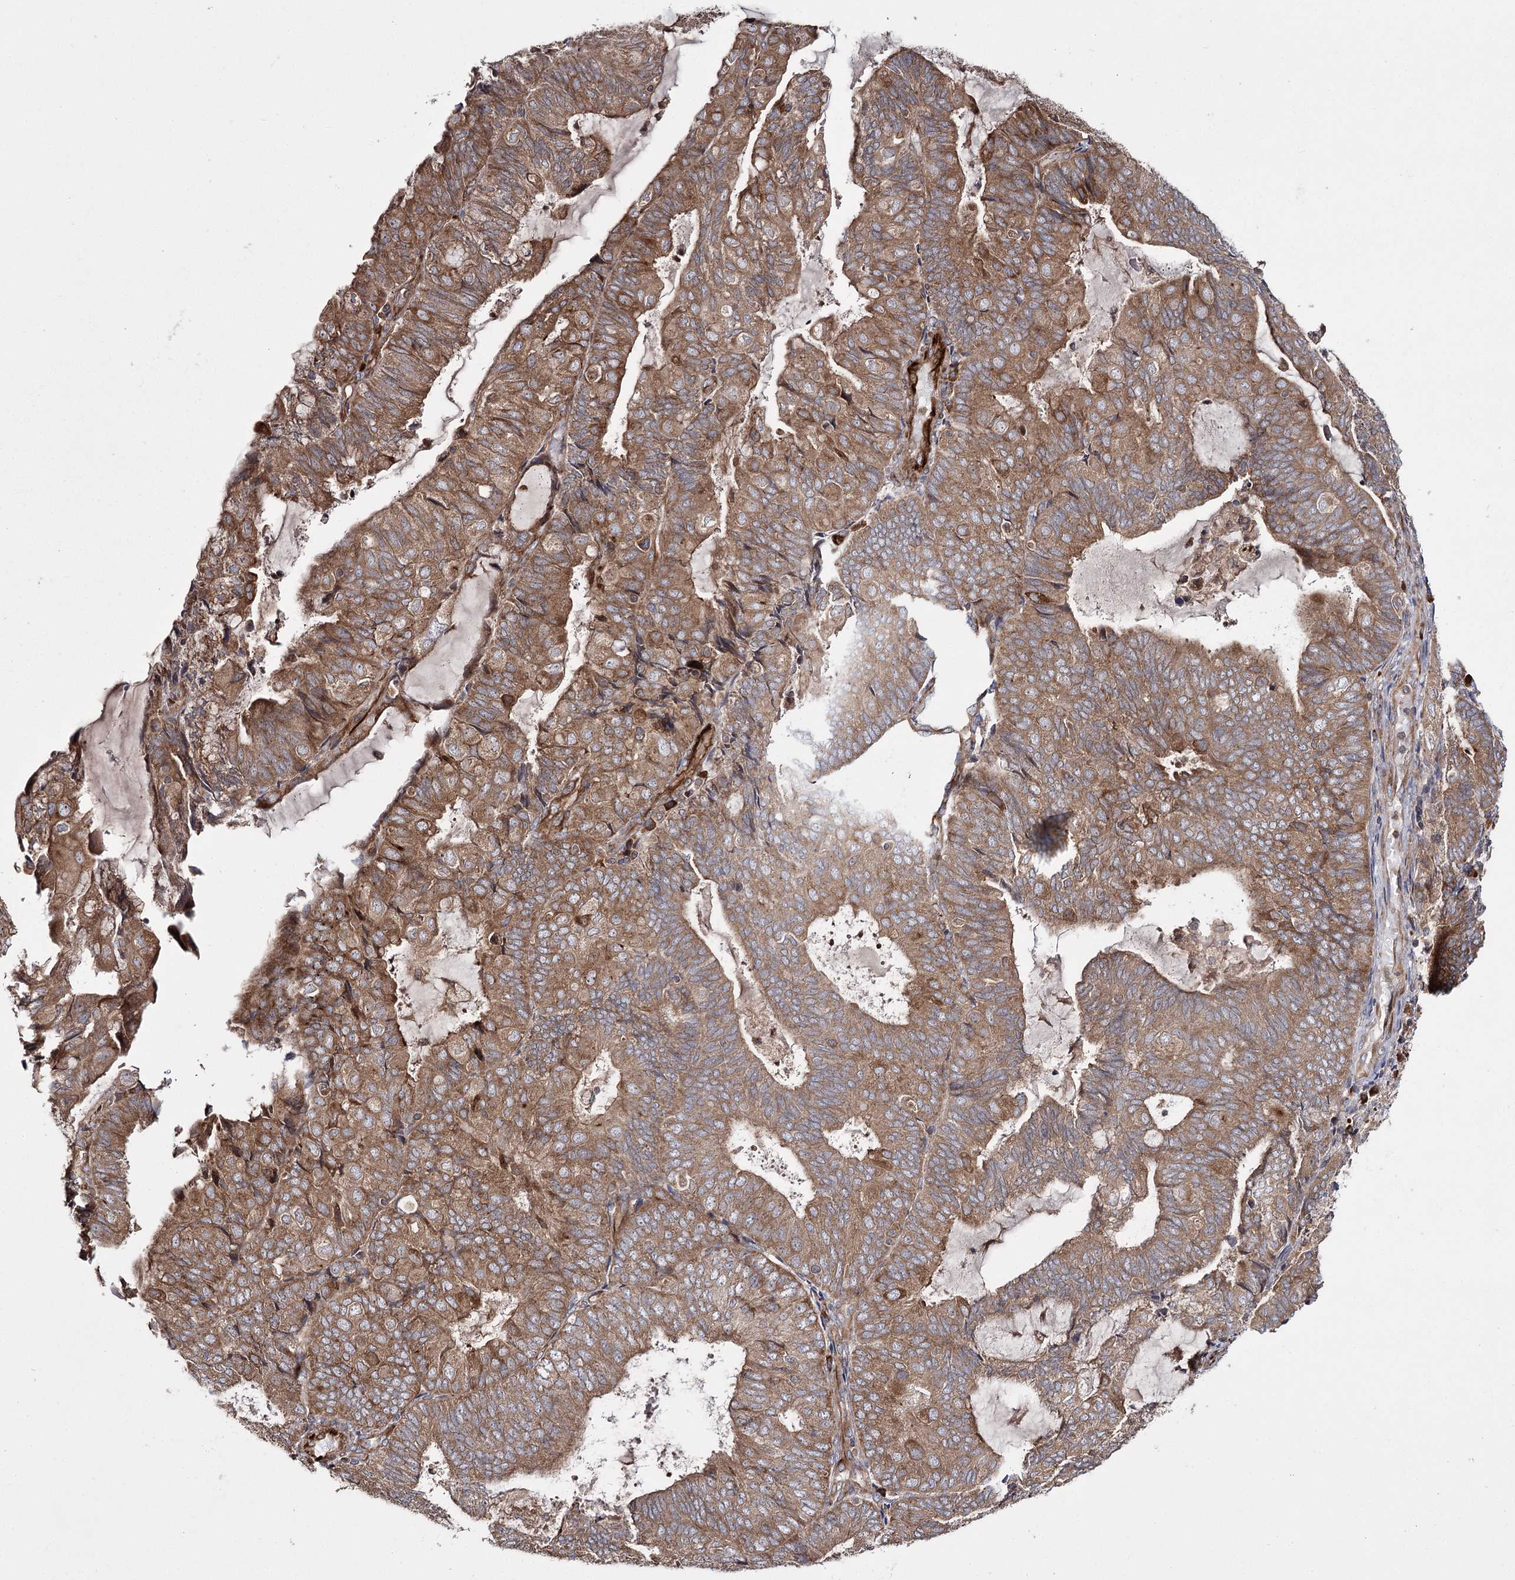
{"staining": {"intensity": "moderate", "quantity": ">75%", "location": "cytoplasmic/membranous"}, "tissue": "endometrial cancer", "cell_type": "Tumor cells", "image_type": "cancer", "snomed": [{"axis": "morphology", "description": "Adenocarcinoma, NOS"}, {"axis": "topography", "description": "Endometrium"}], "caption": "Brown immunohistochemical staining in adenocarcinoma (endometrial) shows moderate cytoplasmic/membranous positivity in about >75% of tumor cells.", "gene": "HECTD2", "patient": {"sex": "female", "age": 81}}